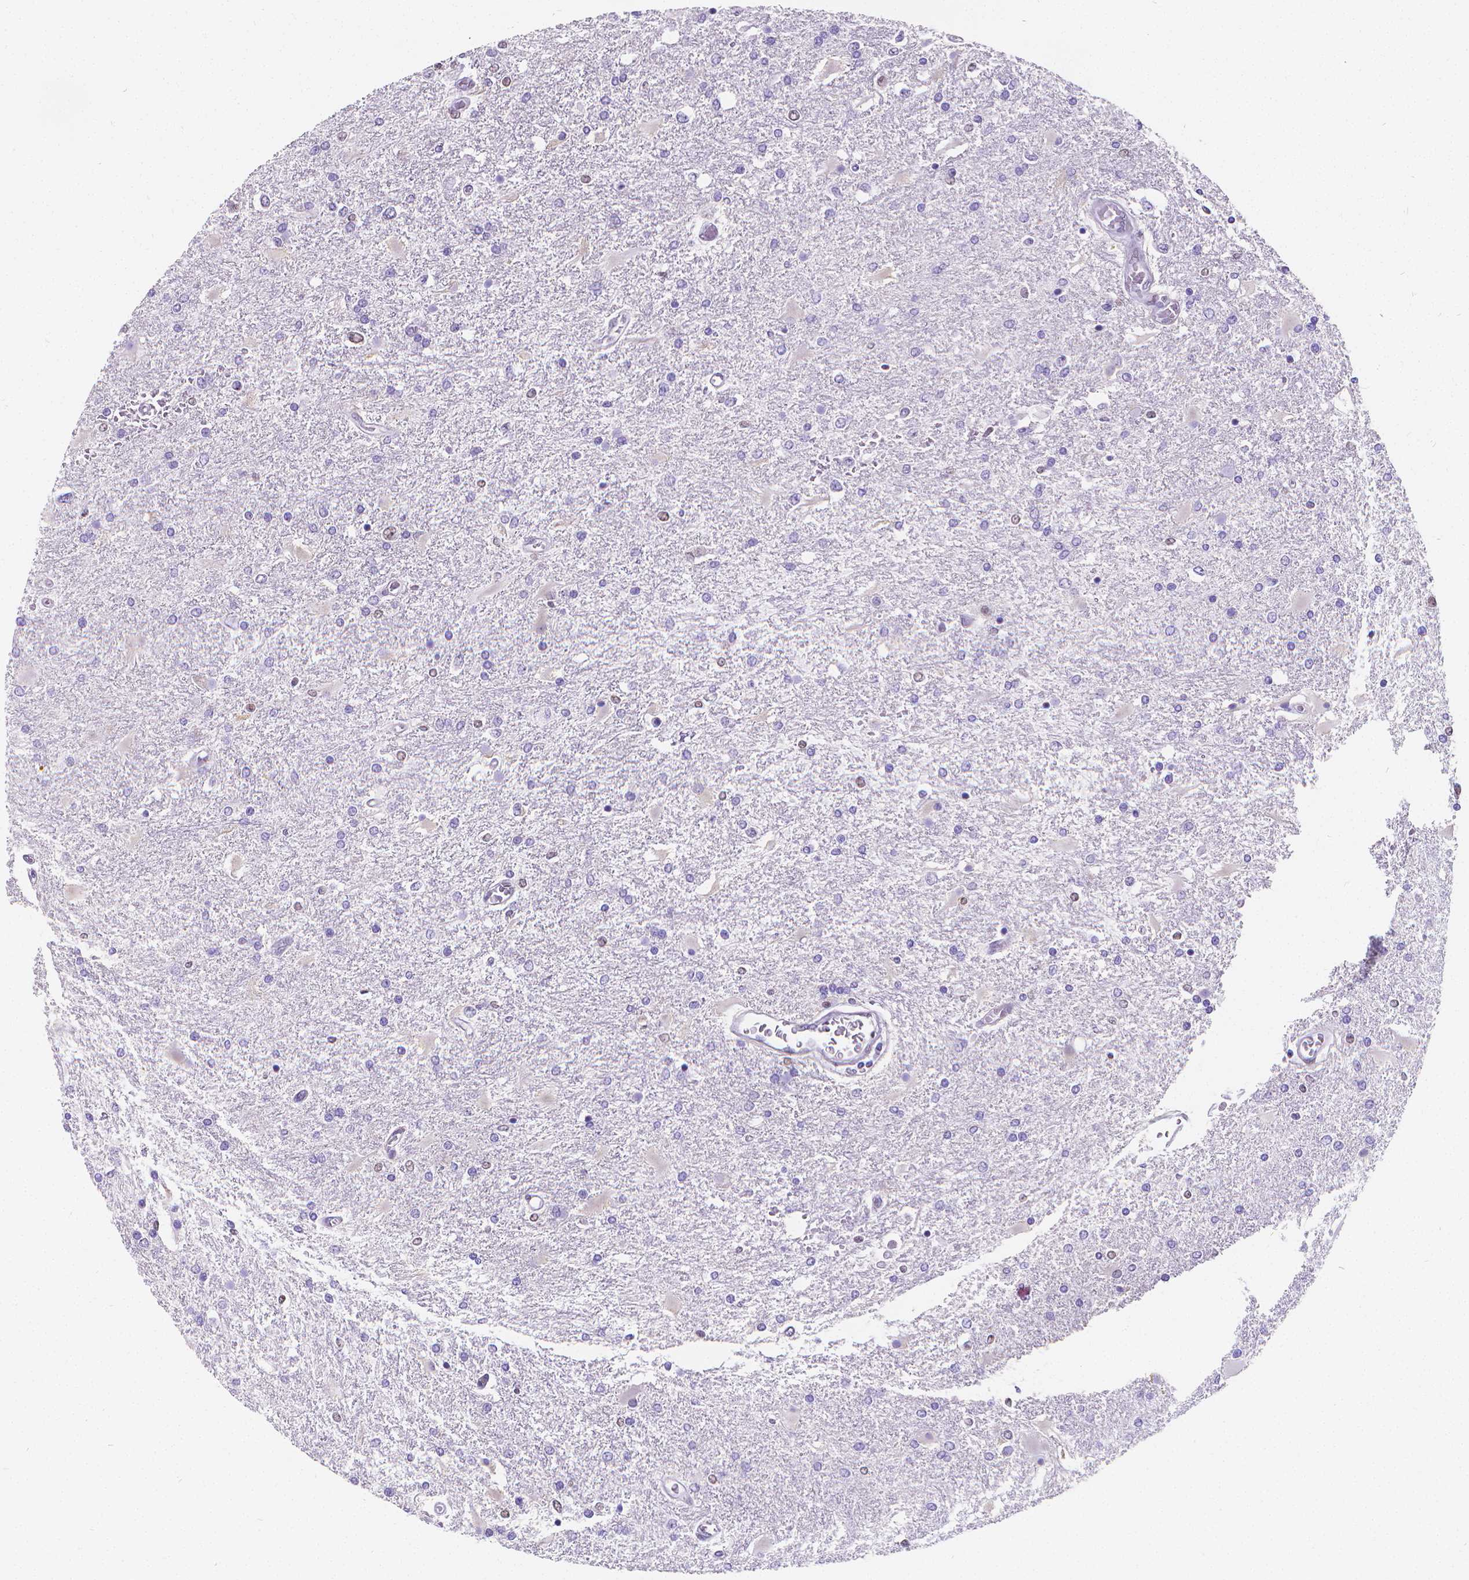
{"staining": {"intensity": "negative", "quantity": "none", "location": "none"}, "tissue": "glioma", "cell_type": "Tumor cells", "image_type": "cancer", "snomed": [{"axis": "morphology", "description": "Glioma, malignant, High grade"}, {"axis": "topography", "description": "Cerebral cortex"}], "caption": "Immunohistochemistry (IHC) of glioma shows no positivity in tumor cells.", "gene": "MEF2C", "patient": {"sex": "male", "age": 79}}